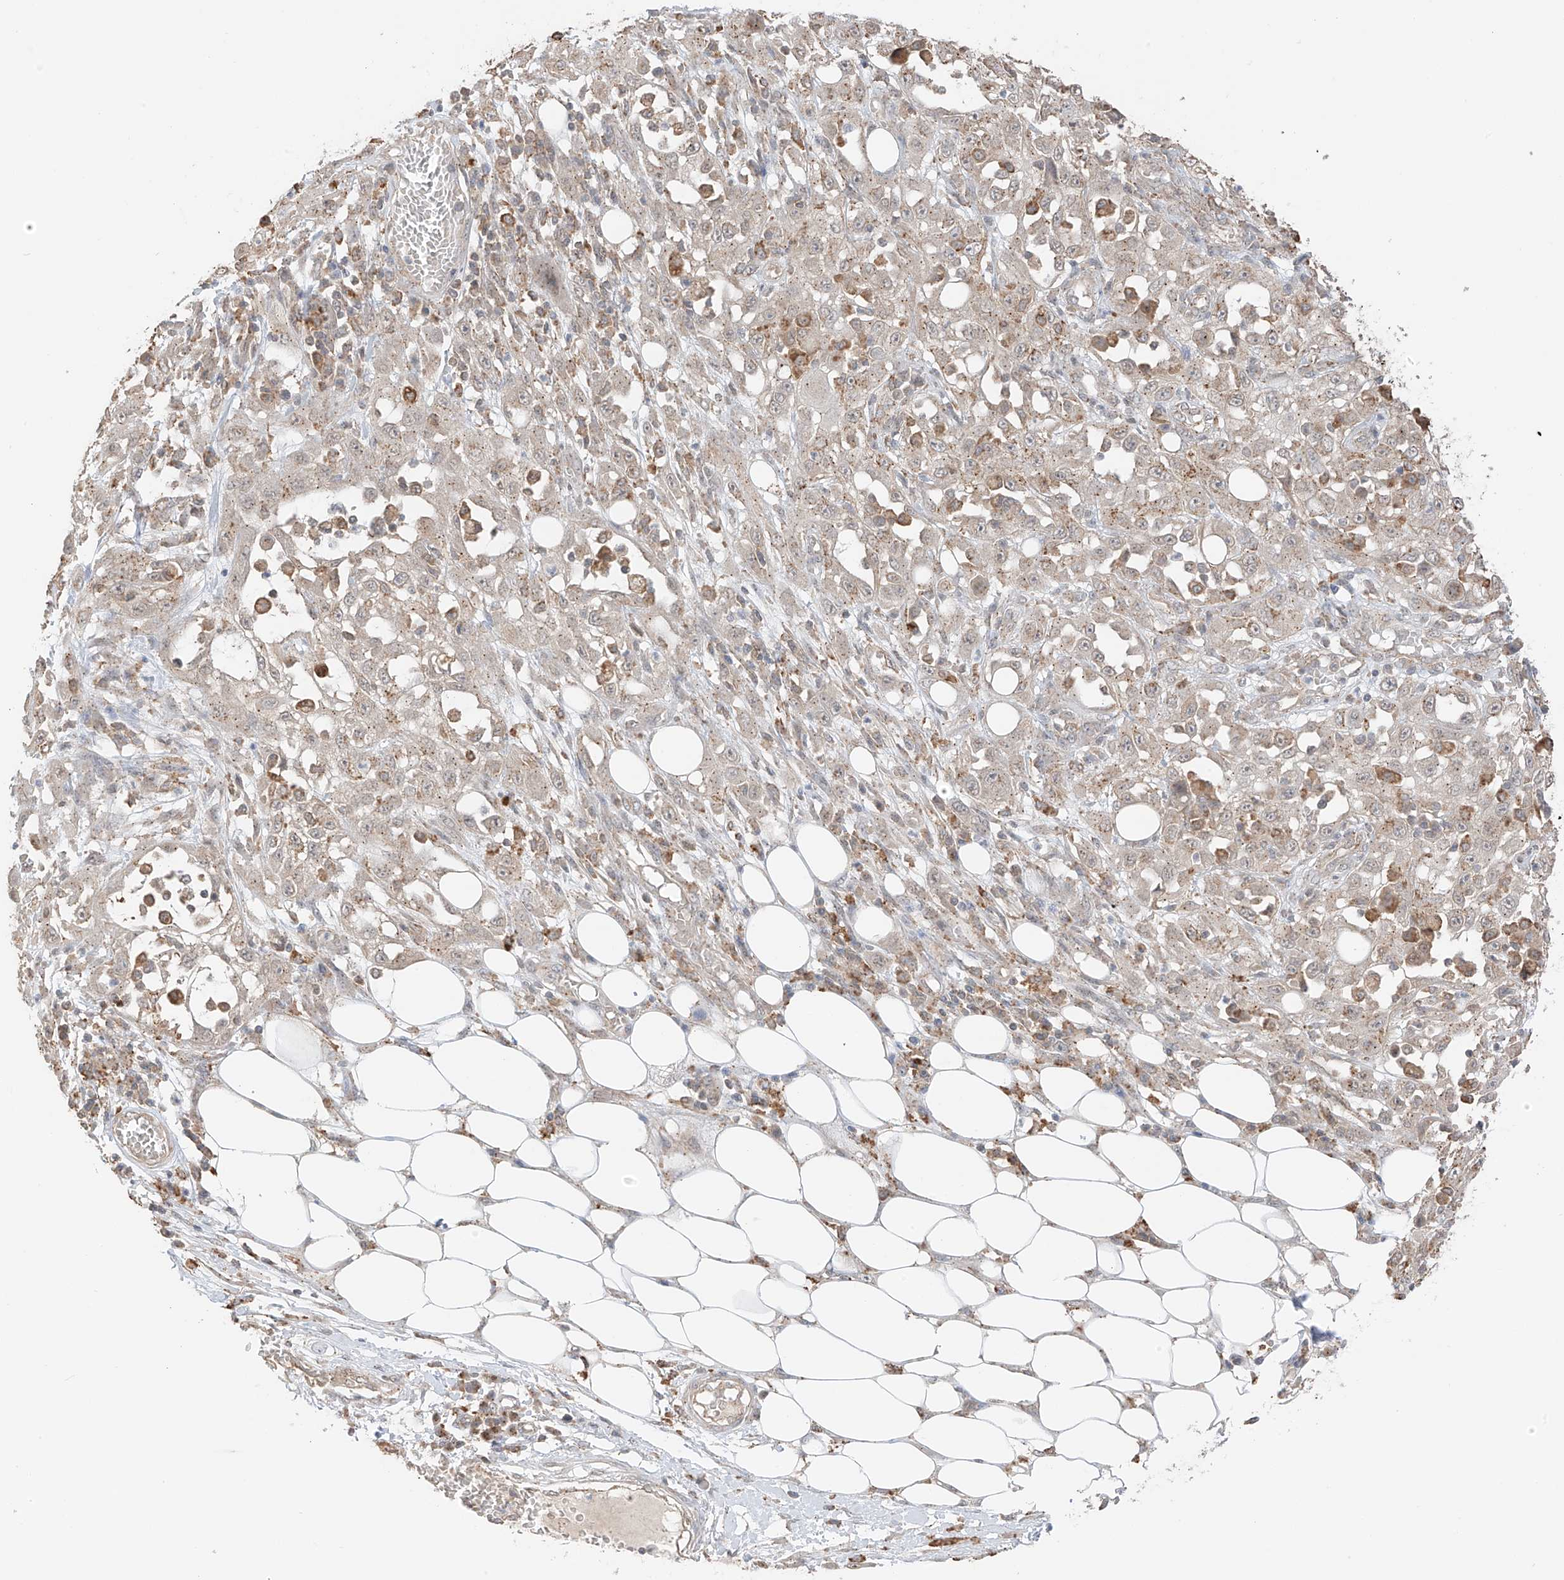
{"staining": {"intensity": "moderate", "quantity": "<25%", "location": "cytoplasmic/membranous"}, "tissue": "skin cancer", "cell_type": "Tumor cells", "image_type": "cancer", "snomed": [{"axis": "morphology", "description": "Squamous cell carcinoma, NOS"}, {"axis": "morphology", "description": "Squamous cell carcinoma, metastatic, NOS"}, {"axis": "topography", "description": "Skin"}, {"axis": "topography", "description": "Lymph node"}], "caption": "Immunohistochemical staining of human skin cancer displays moderate cytoplasmic/membranous protein staining in approximately <25% of tumor cells.", "gene": "N4BP3", "patient": {"sex": "male", "age": 75}}